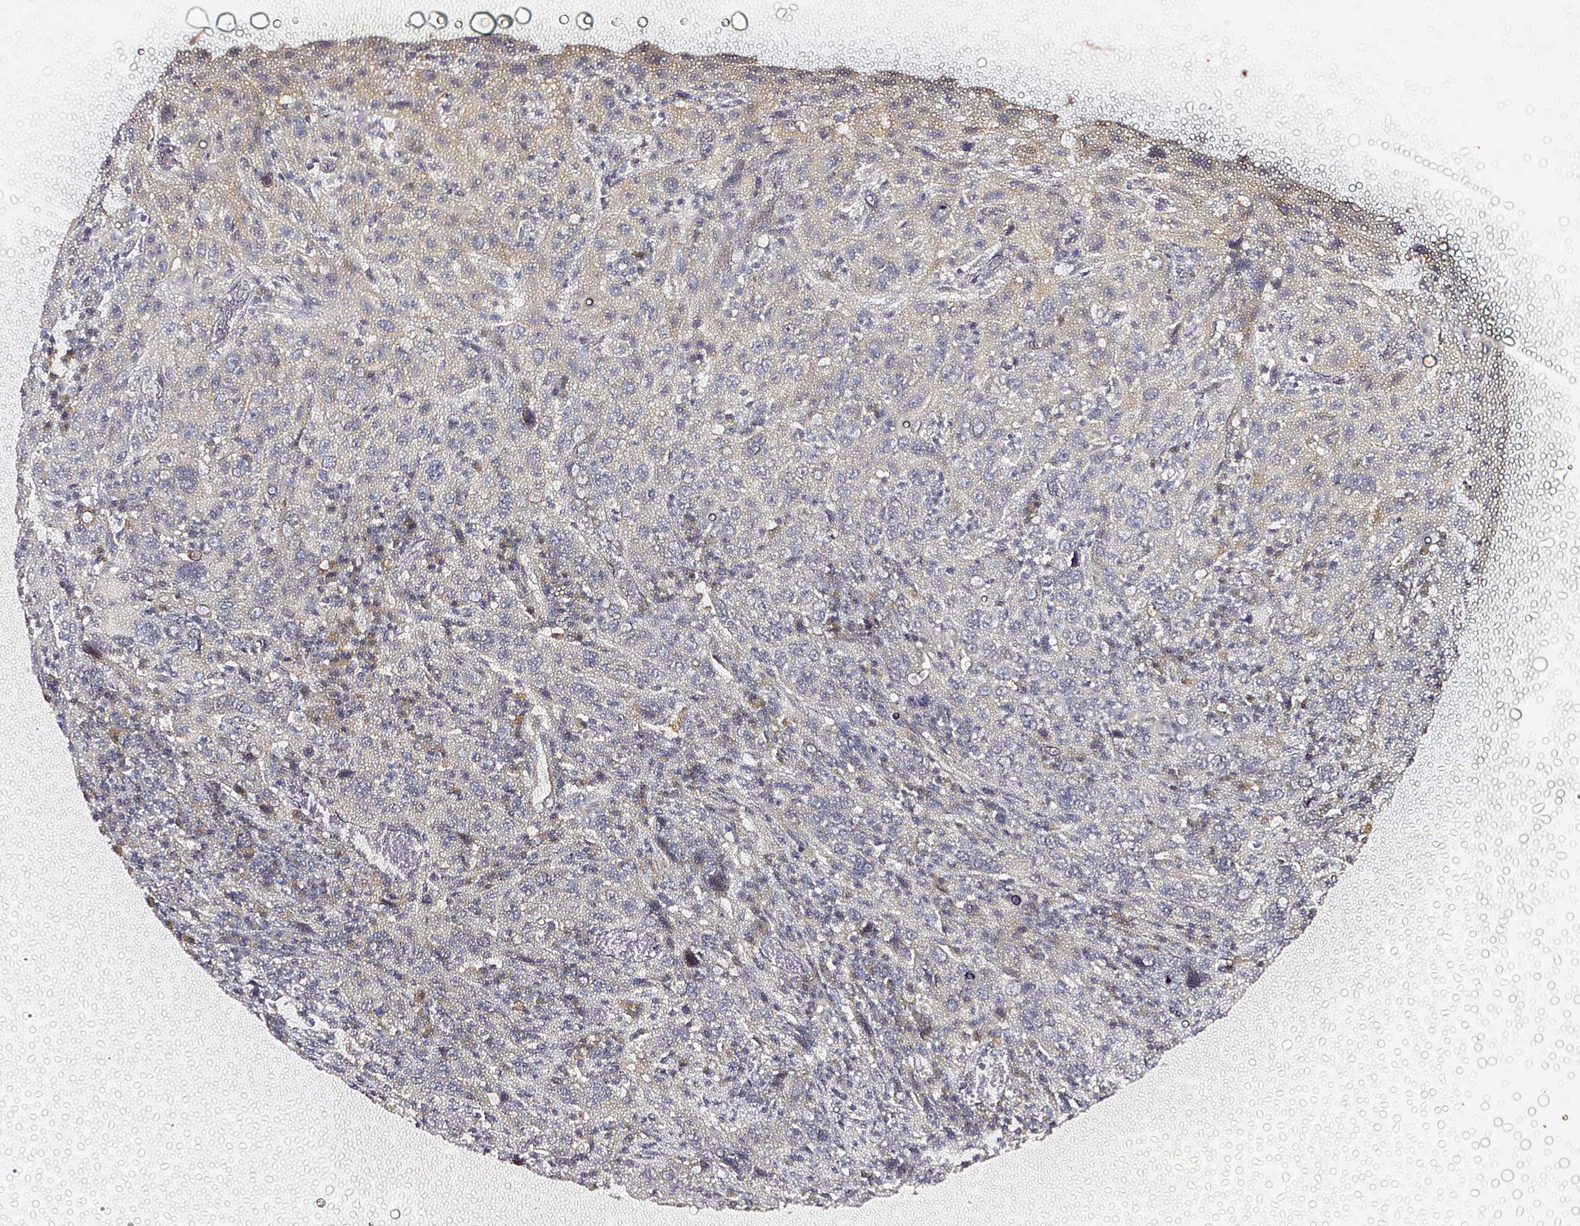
{"staining": {"intensity": "negative", "quantity": "none", "location": "none"}, "tissue": "cervical cancer", "cell_type": "Tumor cells", "image_type": "cancer", "snomed": [{"axis": "morphology", "description": "Squamous cell carcinoma, NOS"}, {"axis": "topography", "description": "Cervix"}], "caption": "Protein analysis of cervical cancer (squamous cell carcinoma) demonstrates no significant staining in tumor cells. The staining was performed using DAB (3,3'-diaminobenzidine) to visualize the protein expression in brown, while the nuclei were stained in blue with hematoxylin (Magnification: 20x).", "gene": "PRKAA2", "patient": {"sex": "female", "age": 46}}